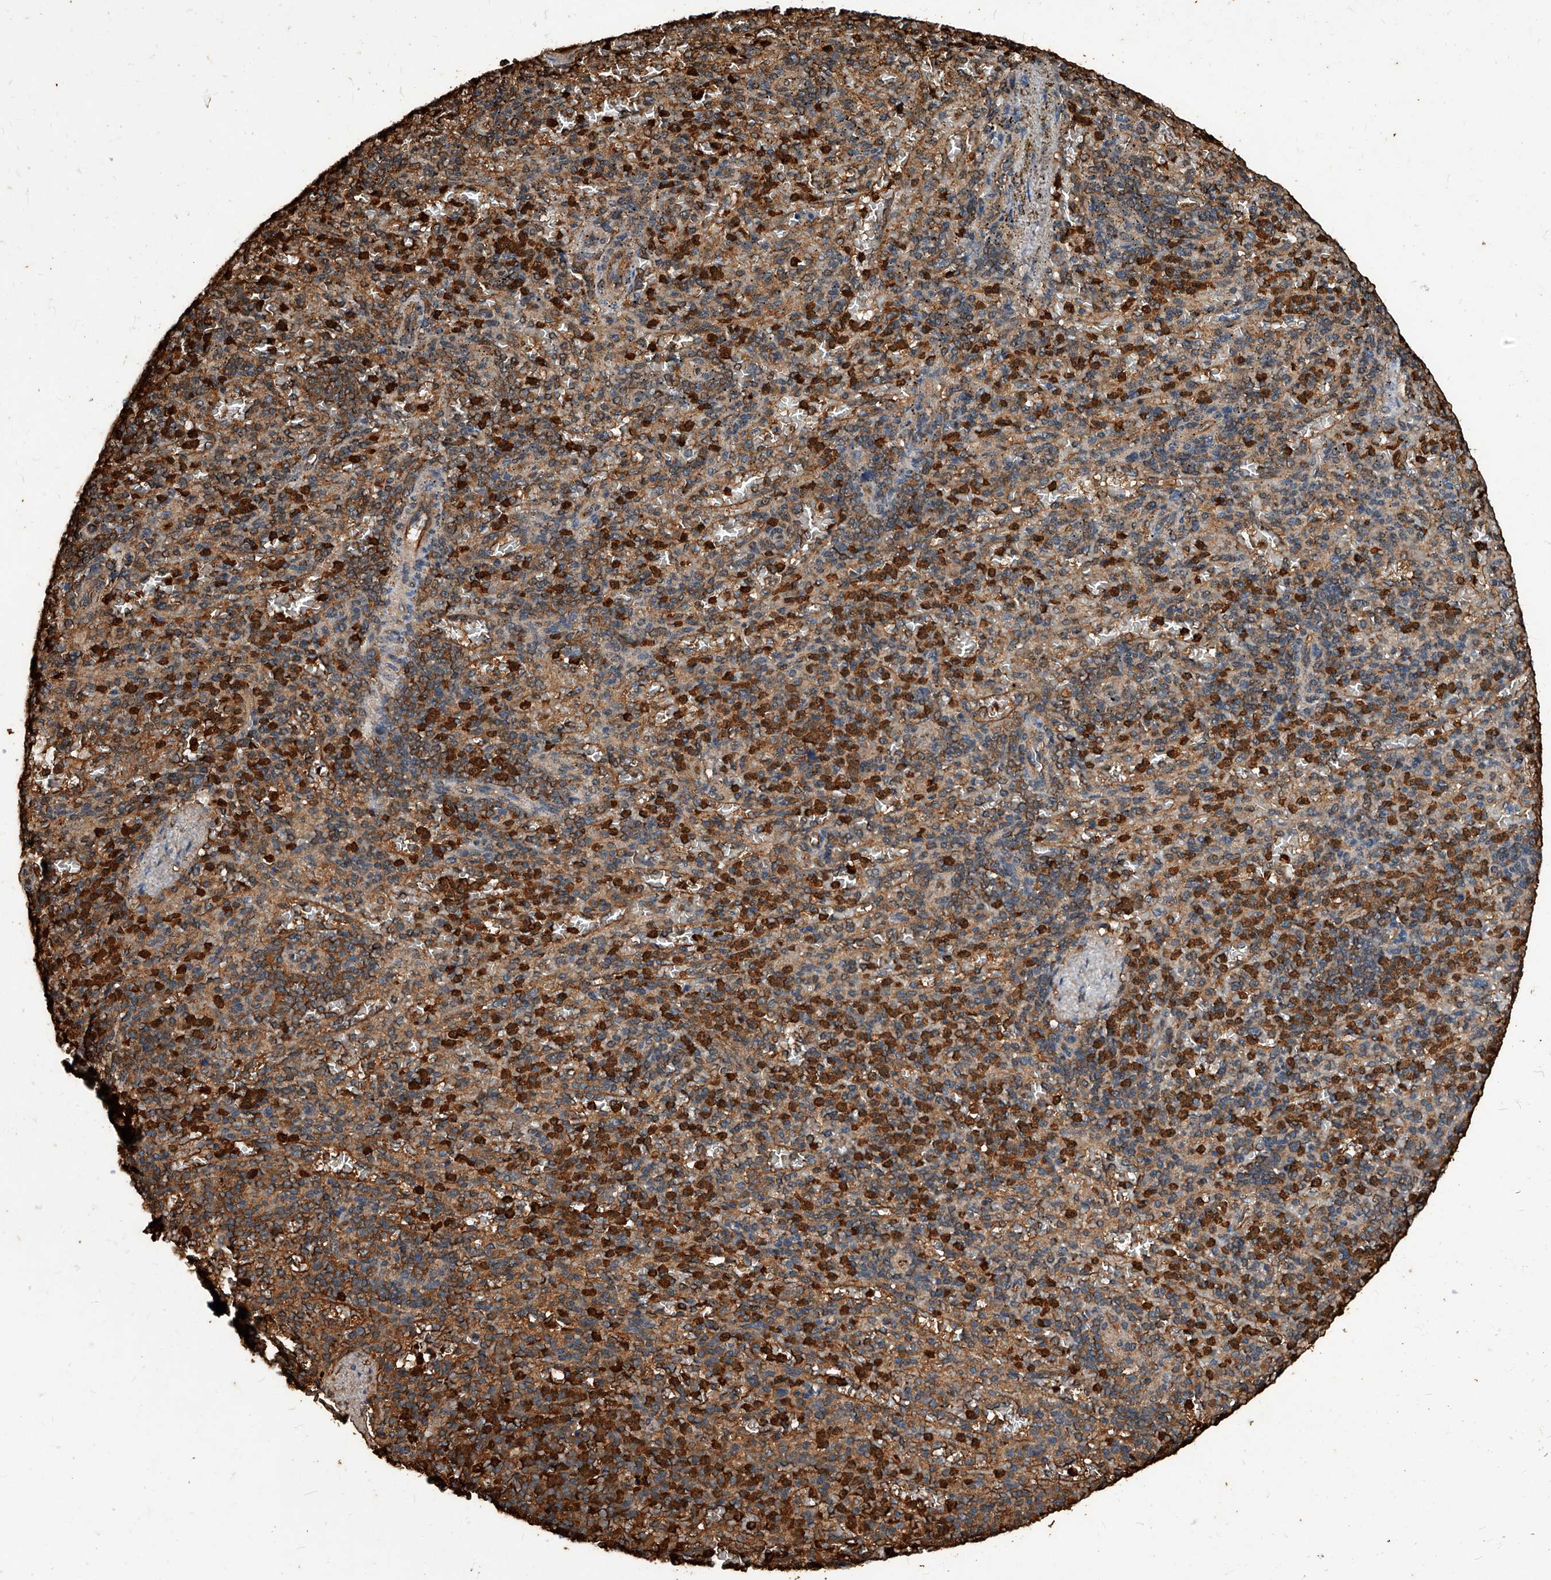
{"staining": {"intensity": "strong", "quantity": "25%-75%", "location": "cytoplasmic/membranous"}, "tissue": "spleen", "cell_type": "Cells in red pulp", "image_type": "normal", "snomed": [{"axis": "morphology", "description": "Normal tissue, NOS"}, {"axis": "topography", "description": "Spleen"}], "caption": "Spleen was stained to show a protein in brown. There is high levels of strong cytoplasmic/membranous expression in about 25%-75% of cells in red pulp.", "gene": "UCP2", "patient": {"sex": "female", "age": 74}}